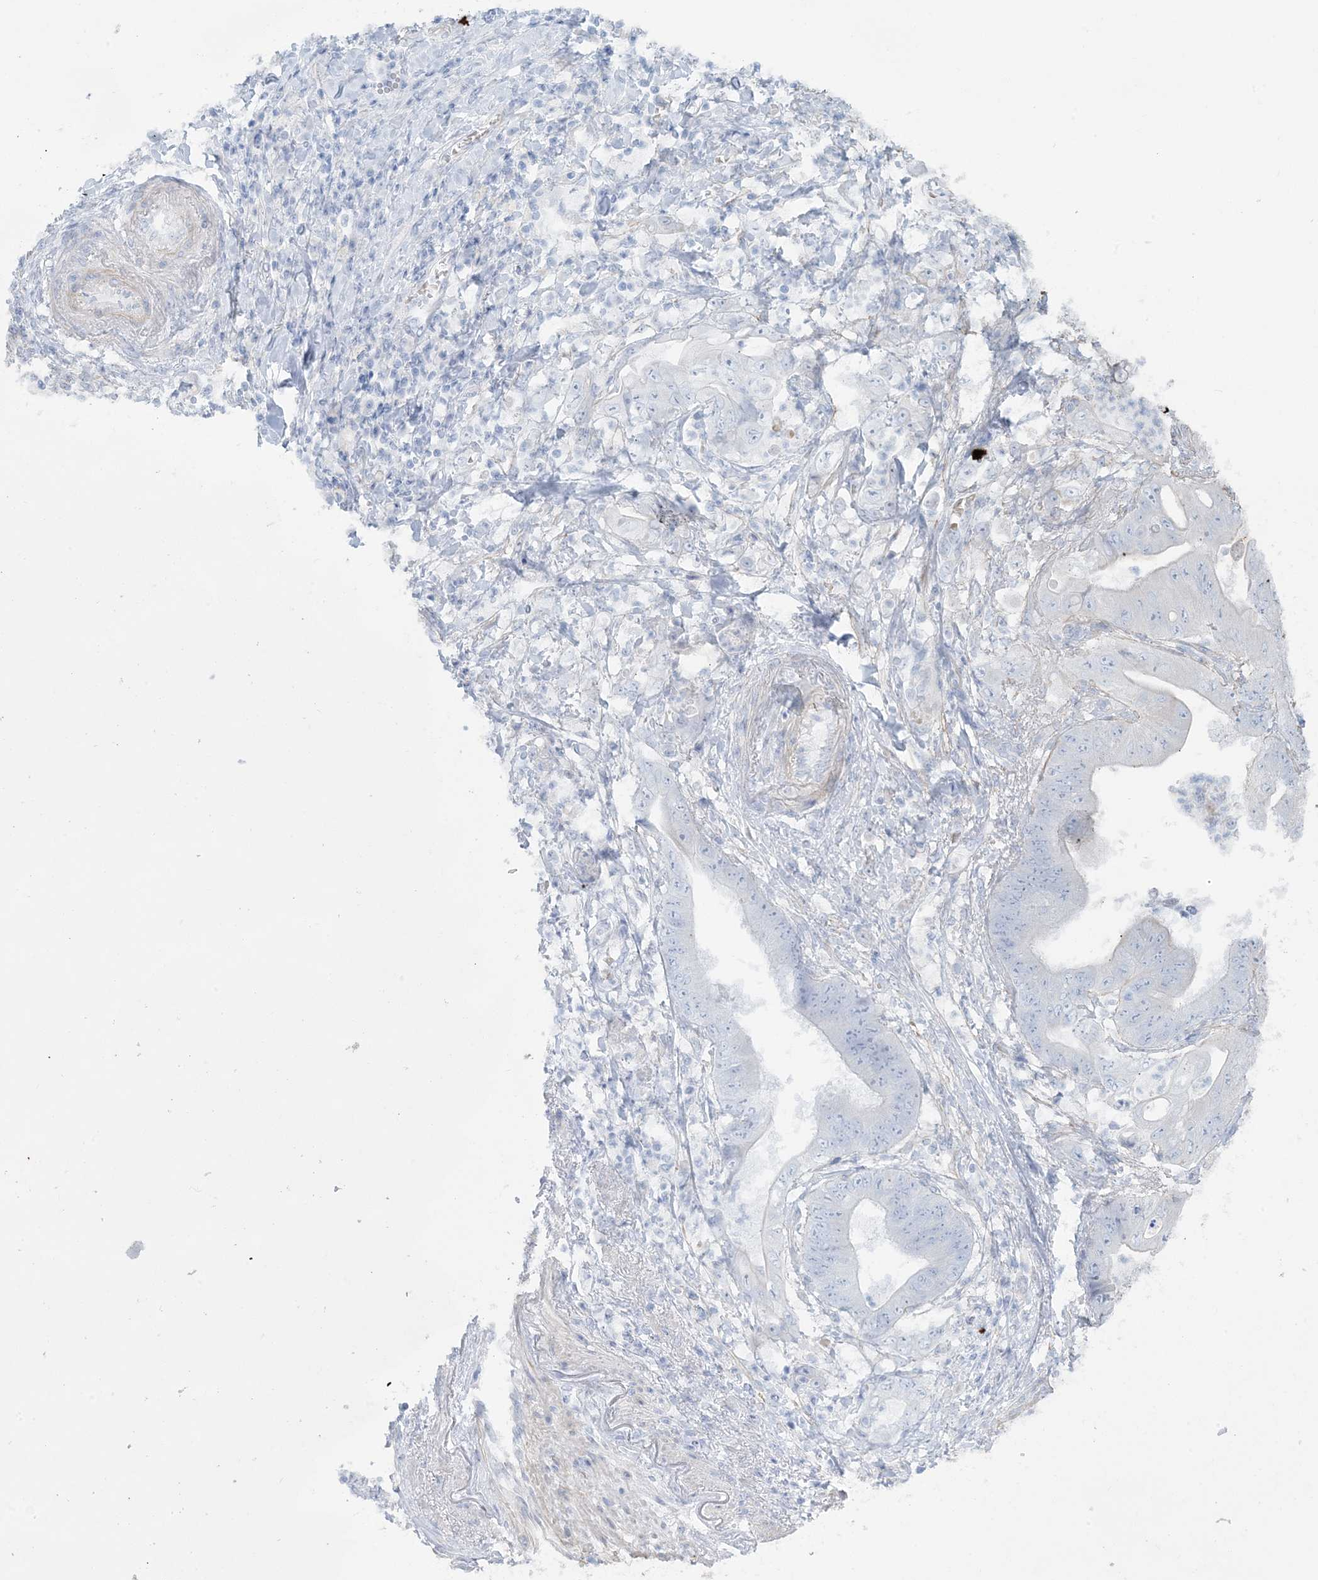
{"staining": {"intensity": "negative", "quantity": "none", "location": "none"}, "tissue": "stomach cancer", "cell_type": "Tumor cells", "image_type": "cancer", "snomed": [{"axis": "morphology", "description": "Adenocarcinoma, NOS"}, {"axis": "topography", "description": "Stomach"}], "caption": "A histopathology image of human adenocarcinoma (stomach) is negative for staining in tumor cells. (Stains: DAB (3,3'-diaminobenzidine) immunohistochemistry (IHC) with hematoxylin counter stain, Microscopy: brightfield microscopy at high magnification).", "gene": "AGXT", "patient": {"sex": "female", "age": 73}}